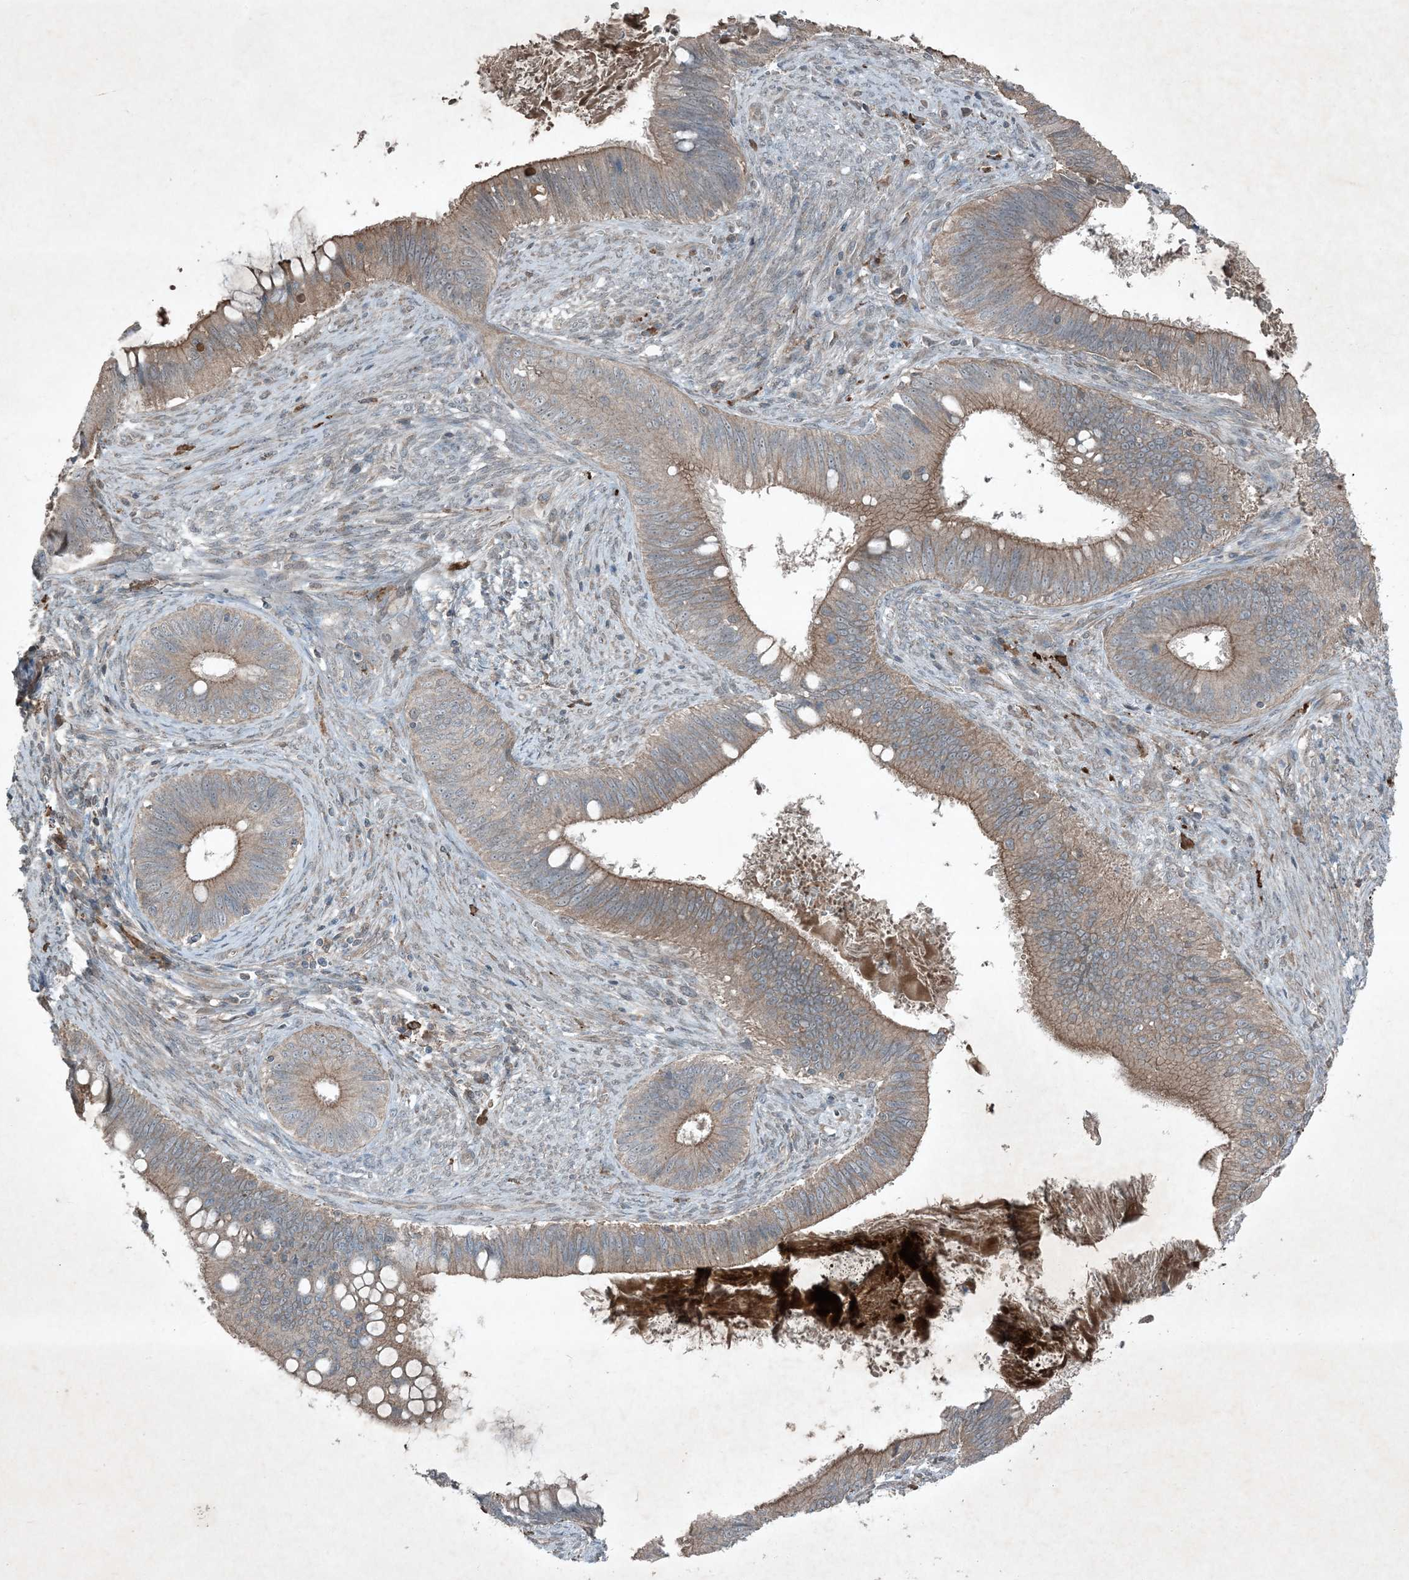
{"staining": {"intensity": "weak", "quantity": ">75%", "location": "cytoplasmic/membranous"}, "tissue": "cervical cancer", "cell_type": "Tumor cells", "image_type": "cancer", "snomed": [{"axis": "morphology", "description": "Adenocarcinoma, NOS"}, {"axis": "topography", "description": "Cervix"}], "caption": "Protein staining of cervical adenocarcinoma tissue shows weak cytoplasmic/membranous staining in about >75% of tumor cells.", "gene": "MDN1", "patient": {"sex": "female", "age": 42}}